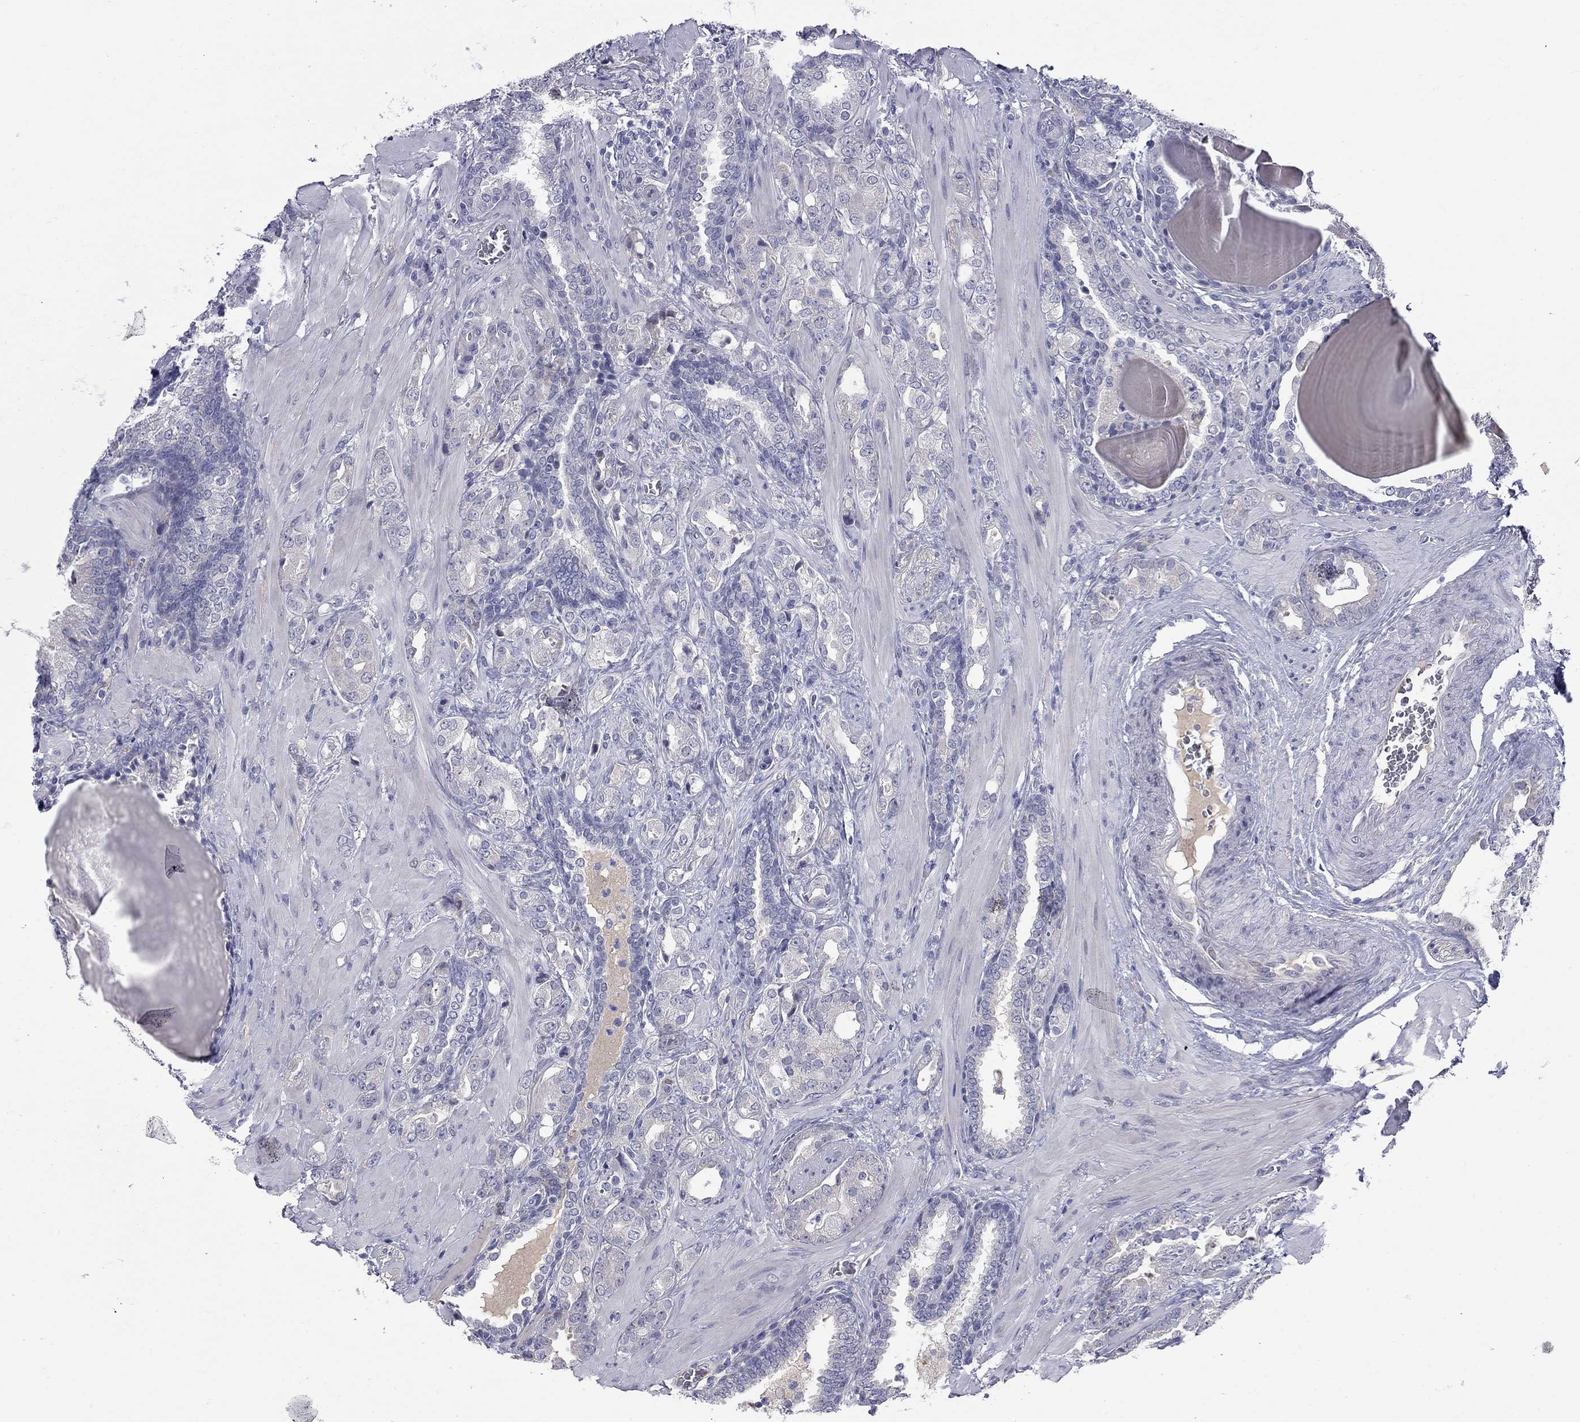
{"staining": {"intensity": "negative", "quantity": "none", "location": "none"}, "tissue": "prostate cancer", "cell_type": "Tumor cells", "image_type": "cancer", "snomed": [{"axis": "morphology", "description": "Adenocarcinoma, NOS"}, {"axis": "topography", "description": "Prostate"}], "caption": "DAB immunohistochemical staining of human prostate adenocarcinoma exhibits no significant staining in tumor cells.", "gene": "UNC119B", "patient": {"sex": "male", "age": 57}}